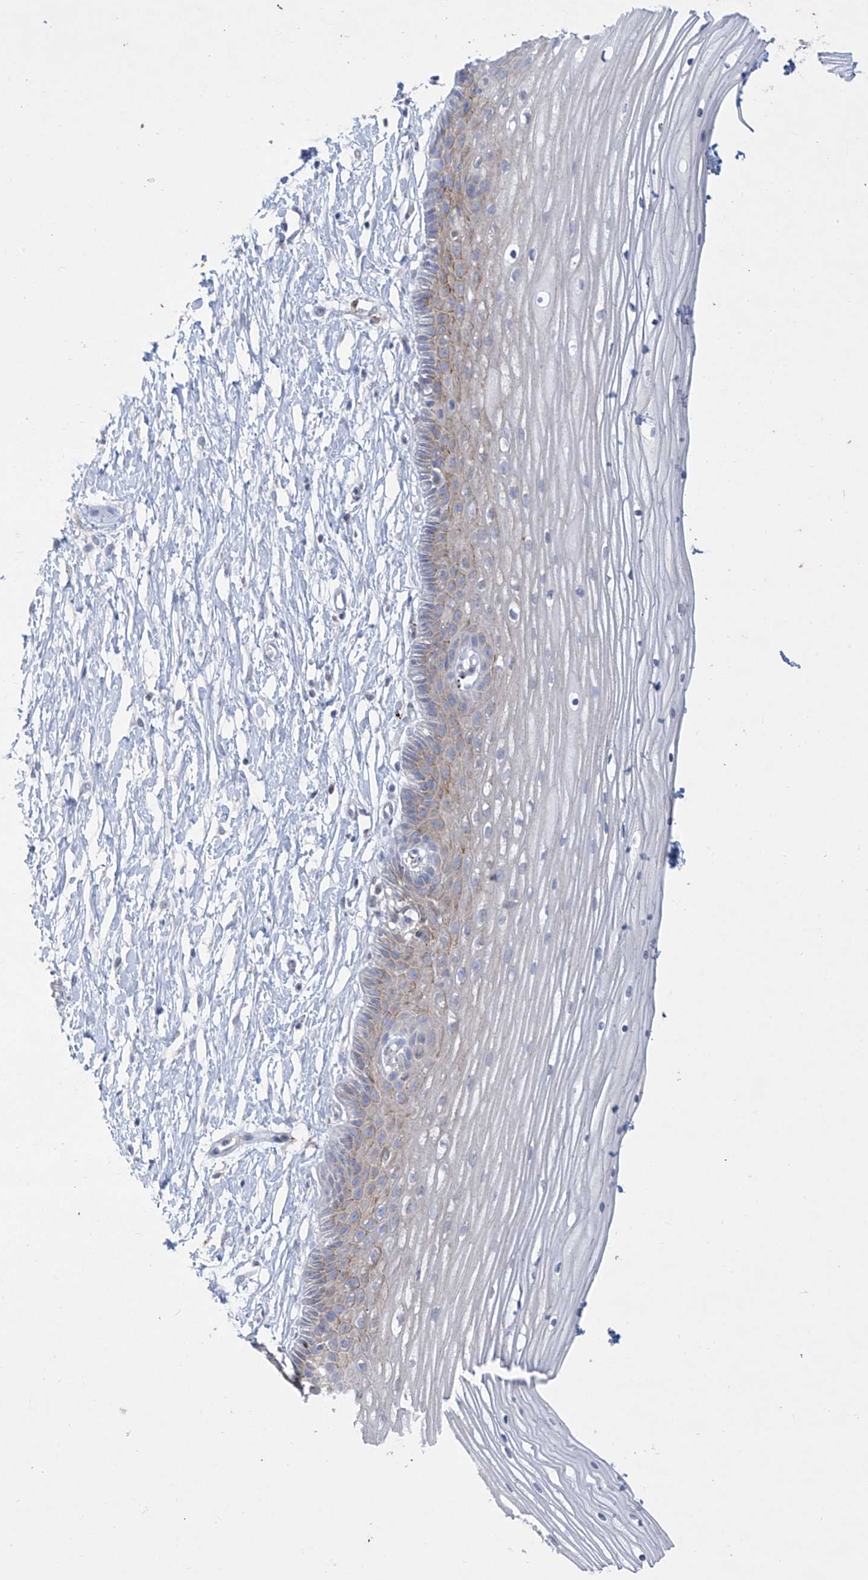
{"staining": {"intensity": "moderate", "quantity": "<25%", "location": "cytoplasmic/membranous"}, "tissue": "vagina", "cell_type": "Squamous epithelial cells", "image_type": "normal", "snomed": [{"axis": "morphology", "description": "Normal tissue, NOS"}, {"axis": "topography", "description": "Vagina"}, {"axis": "topography", "description": "Cervix"}], "caption": "Protein expression analysis of unremarkable vagina demonstrates moderate cytoplasmic/membranous staining in approximately <25% of squamous epithelial cells. The protein is shown in brown color, while the nuclei are stained blue.", "gene": "GPR137C", "patient": {"sex": "female", "age": 40}}